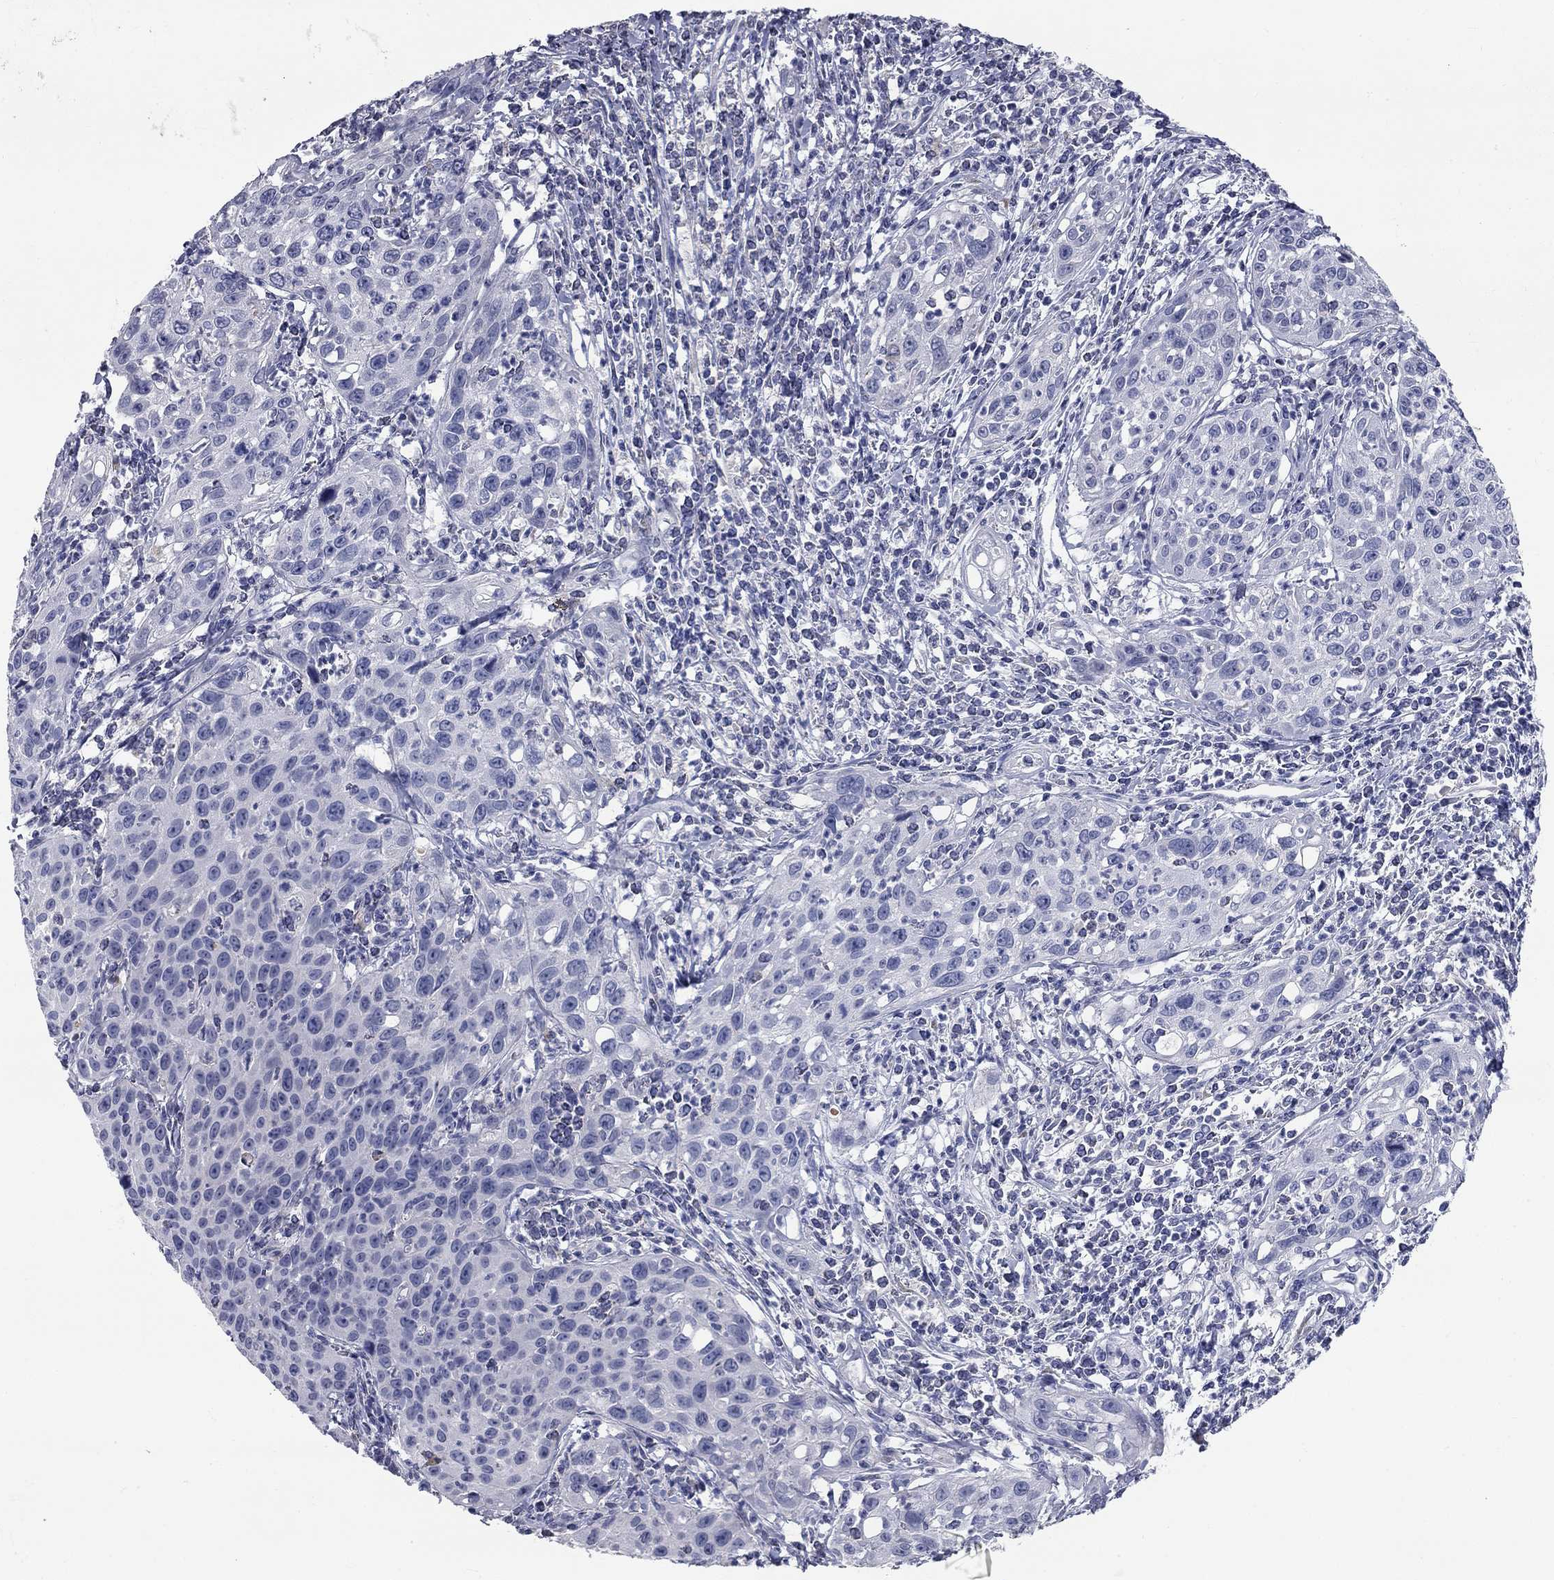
{"staining": {"intensity": "negative", "quantity": "none", "location": "none"}, "tissue": "cervical cancer", "cell_type": "Tumor cells", "image_type": "cancer", "snomed": [{"axis": "morphology", "description": "Squamous cell carcinoma, NOS"}, {"axis": "topography", "description": "Cervix"}], "caption": "Immunohistochemistry of human cervical cancer demonstrates no expression in tumor cells.", "gene": "SYT12", "patient": {"sex": "female", "age": 26}}